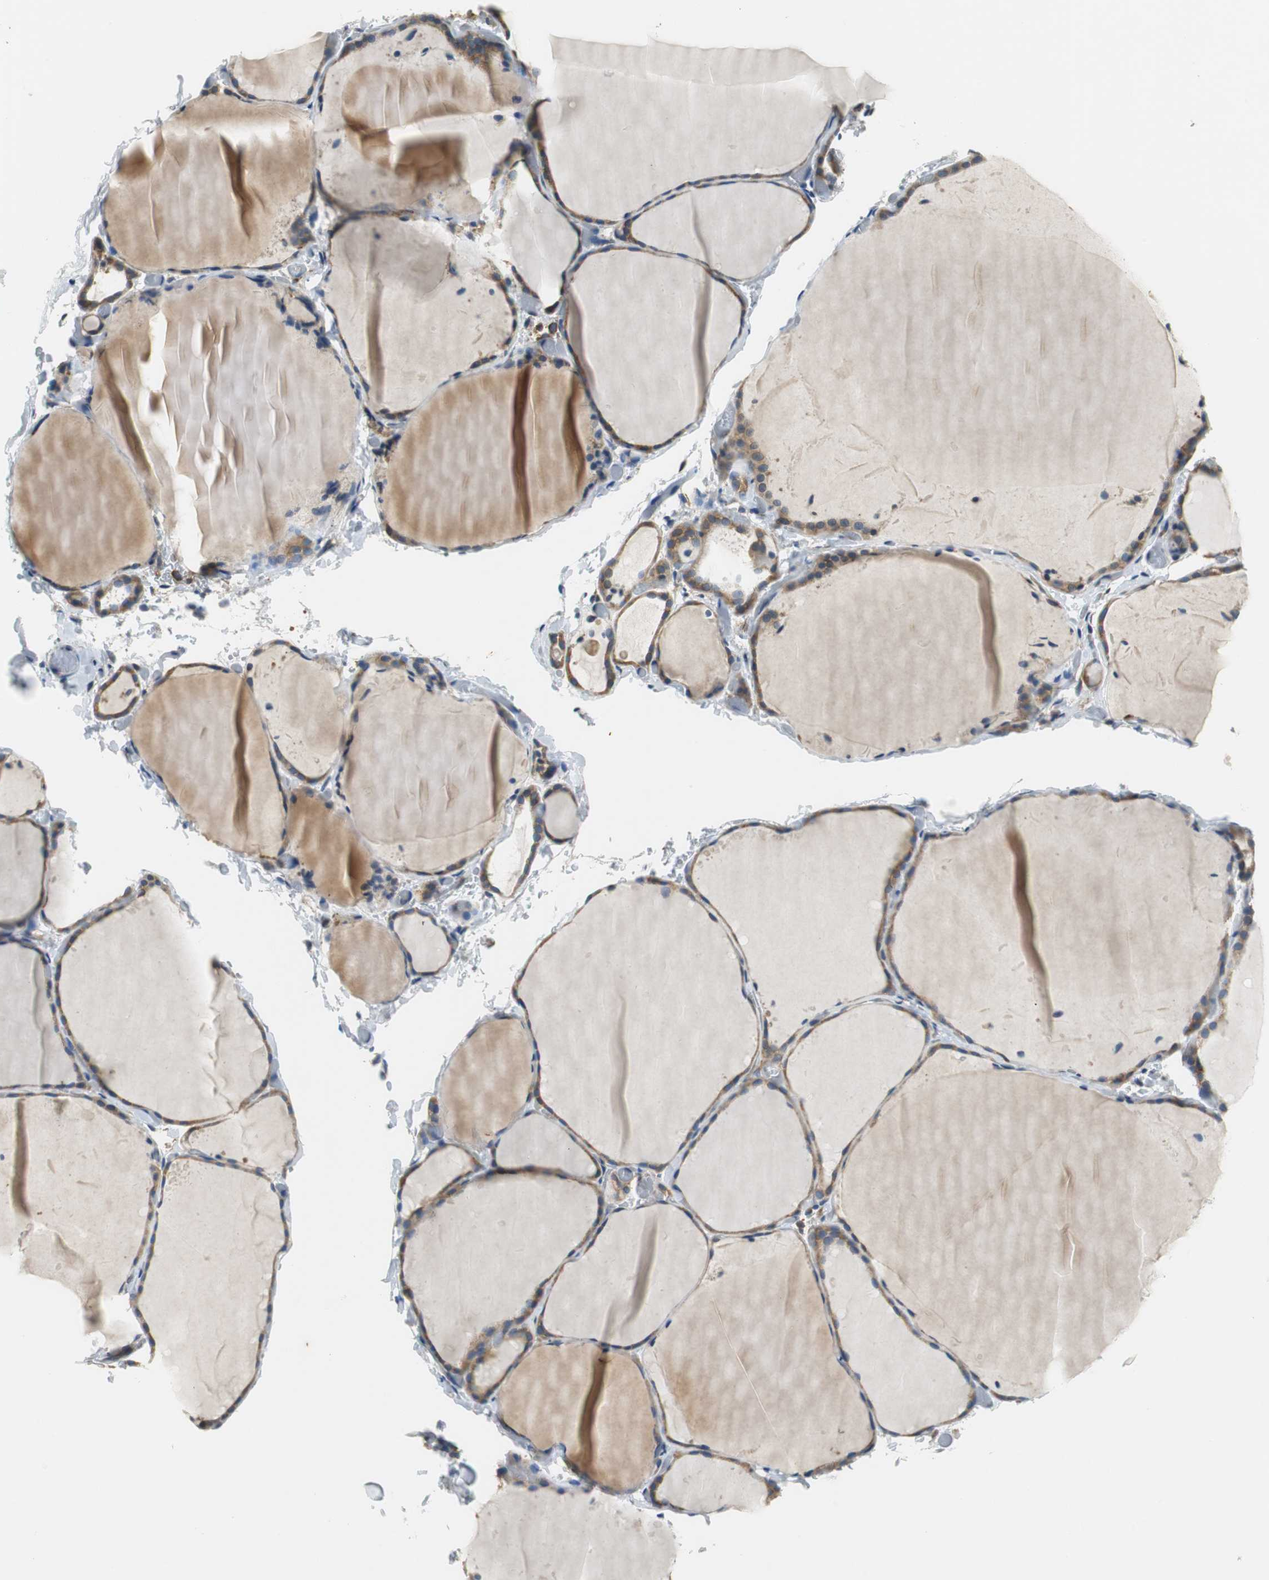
{"staining": {"intensity": "moderate", "quantity": ">75%", "location": "cytoplasmic/membranous"}, "tissue": "thyroid gland", "cell_type": "Glandular cells", "image_type": "normal", "snomed": [{"axis": "morphology", "description": "Normal tissue, NOS"}, {"axis": "topography", "description": "Thyroid gland"}], "caption": "A medium amount of moderate cytoplasmic/membranous expression is seen in about >75% of glandular cells in benign thyroid gland.", "gene": "CNOT3", "patient": {"sex": "female", "age": 22}}